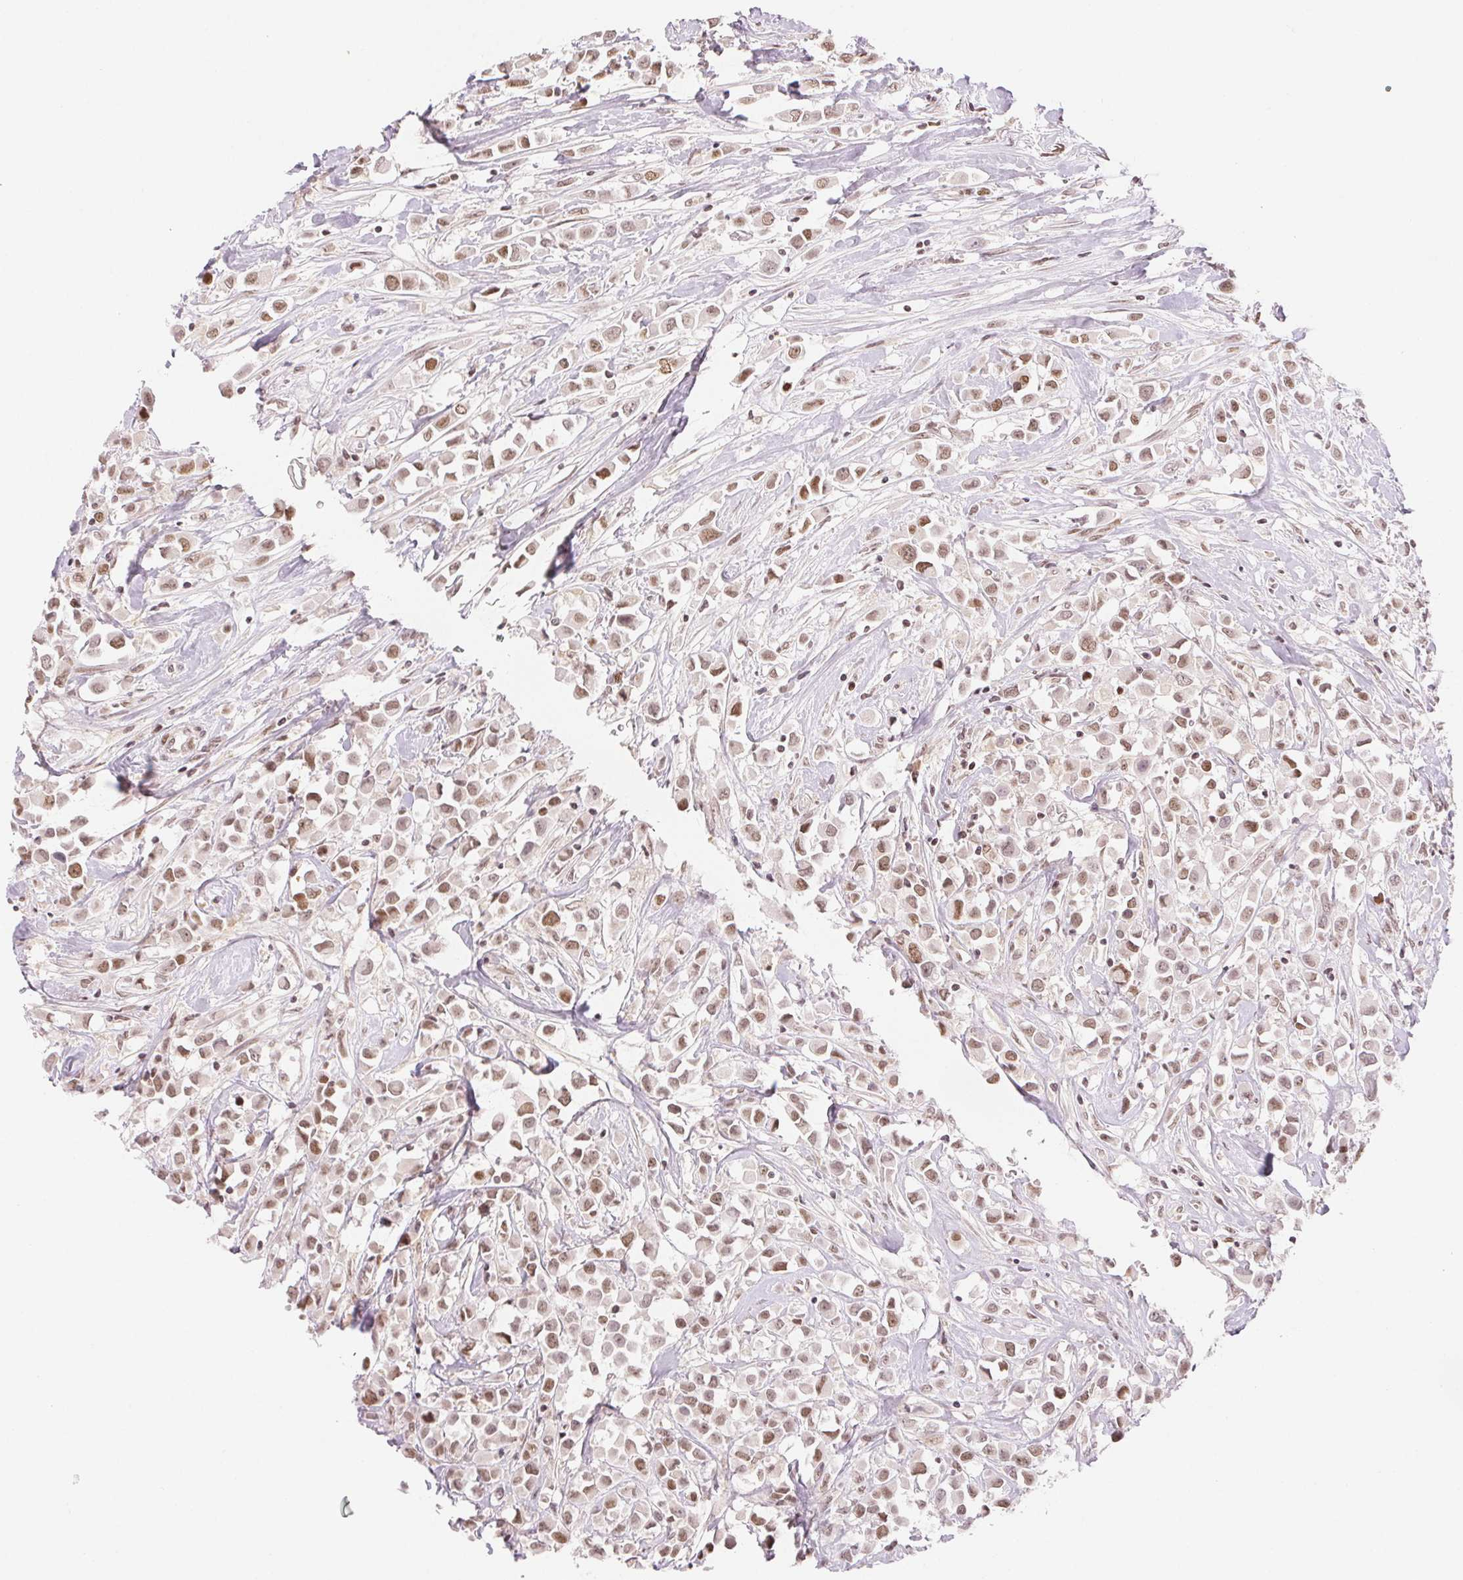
{"staining": {"intensity": "moderate", "quantity": ">75%", "location": "nuclear"}, "tissue": "breast cancer", "cell_type": "Tumor cells", "image_type": "cancer", "snomed": [{"axis": "morphology", "description": "Duct carcinoma"}, {"axis": "topography", "description": "Breast"}], "caption": "Breast cancer (infiltrating ductal carcinoma) was stained to show a protein in brown. There is medium levels of moderate nuclear expression in approximately >75% of tumor cells. (Brightfield microscopy of DAB IHC at high magnification).", "gene": "DEK", "patient": {"sex": "female", "age": 61}}